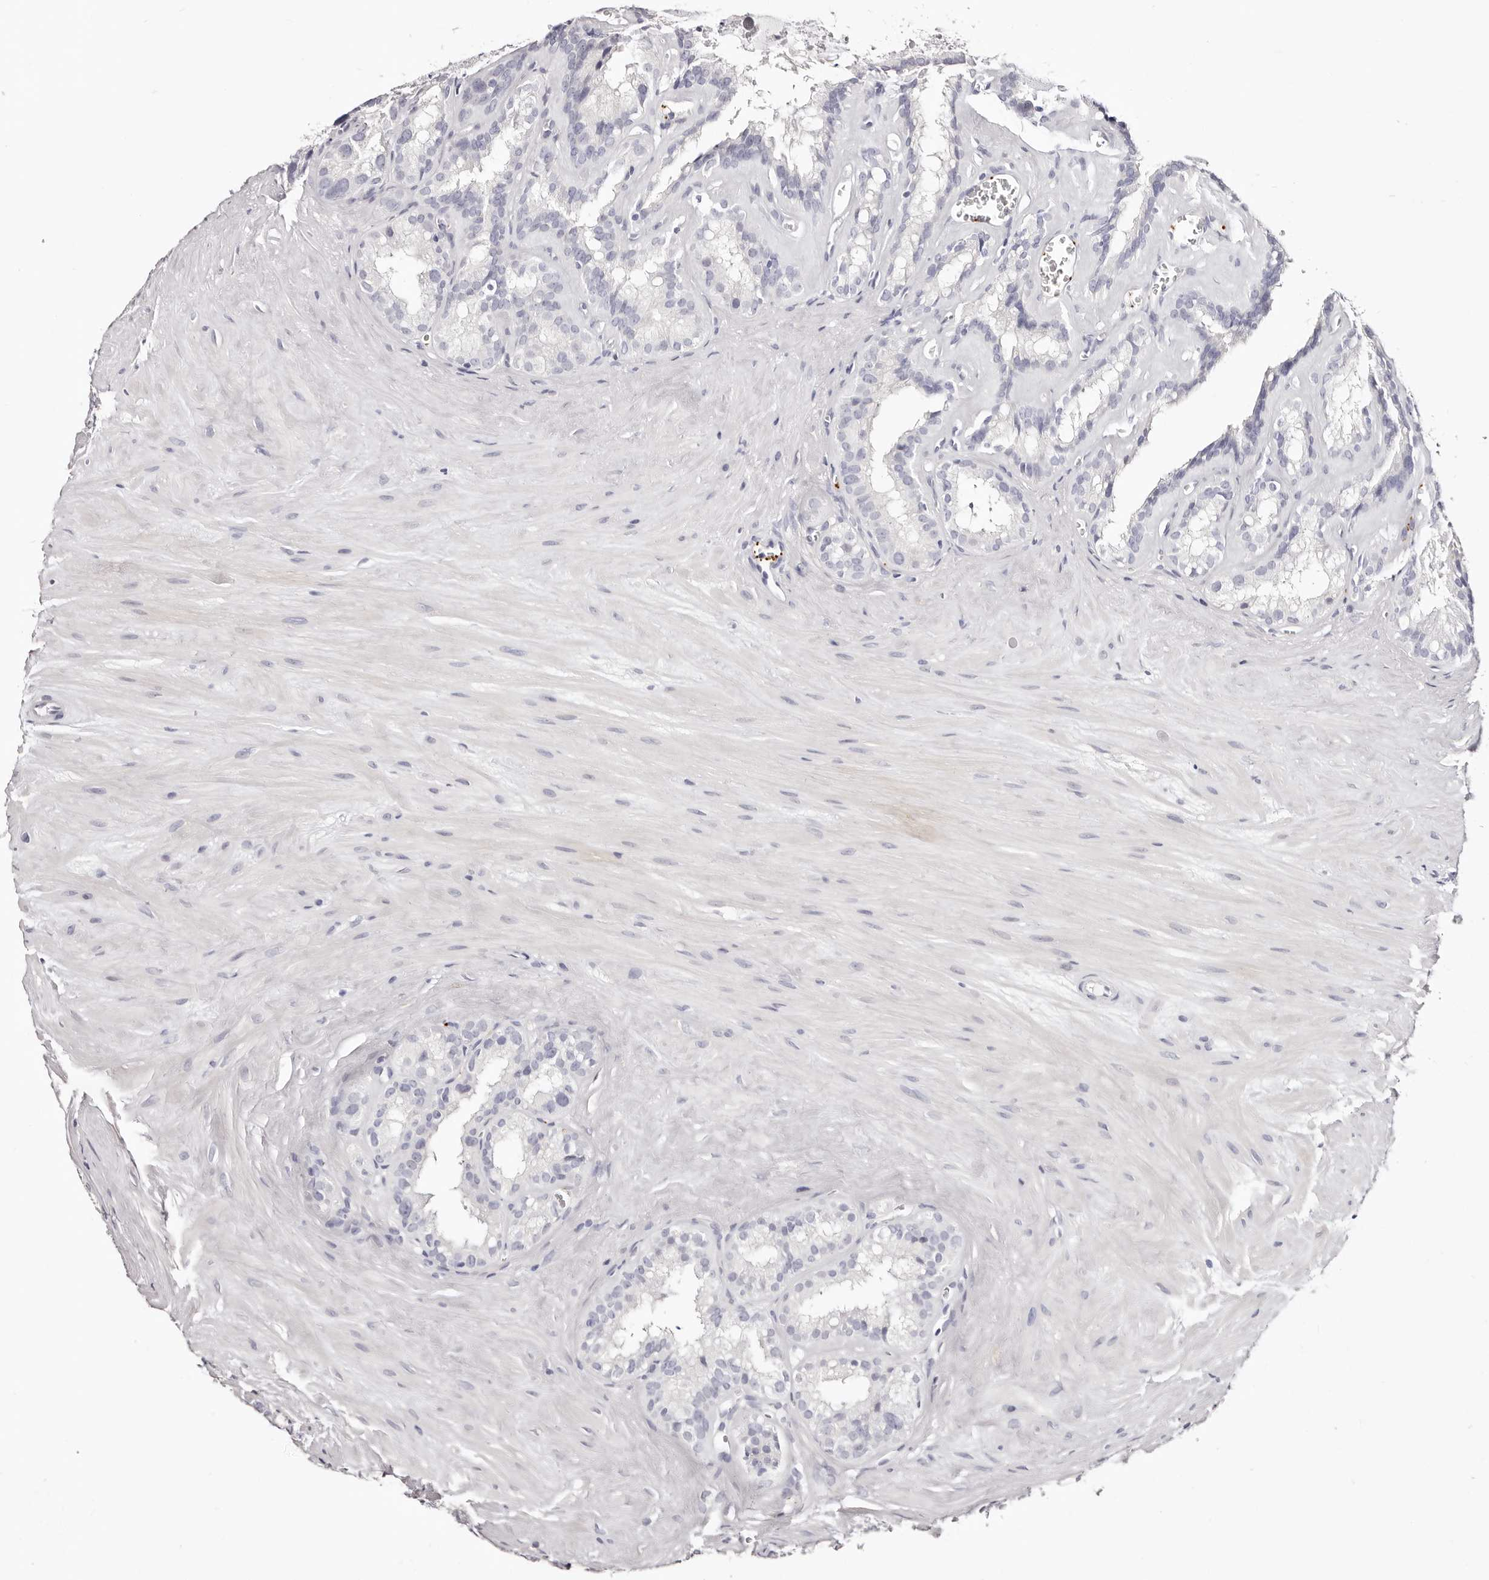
{"staining": {"intensity": "negative", "quantity": "none", "location": "none"}, "tissue": "seminal vesicle", "cell_type": "Glandular cells", "image_type": "normal", "snomed": [{"axis": "morphology", "description": "Normal tissue, NOS"}, {"axis": "topography", "description": "Prostate"}, {"axis": "topography", "description": "Seminal veicle"}], "caption": "This is a image of immunohistochemistry (IHC) staining of unremarkable seminal vesicle, which shows no positivity in glandular cells.", "gene": "PF4", "patient": {"sex": "male", "age": 59}}